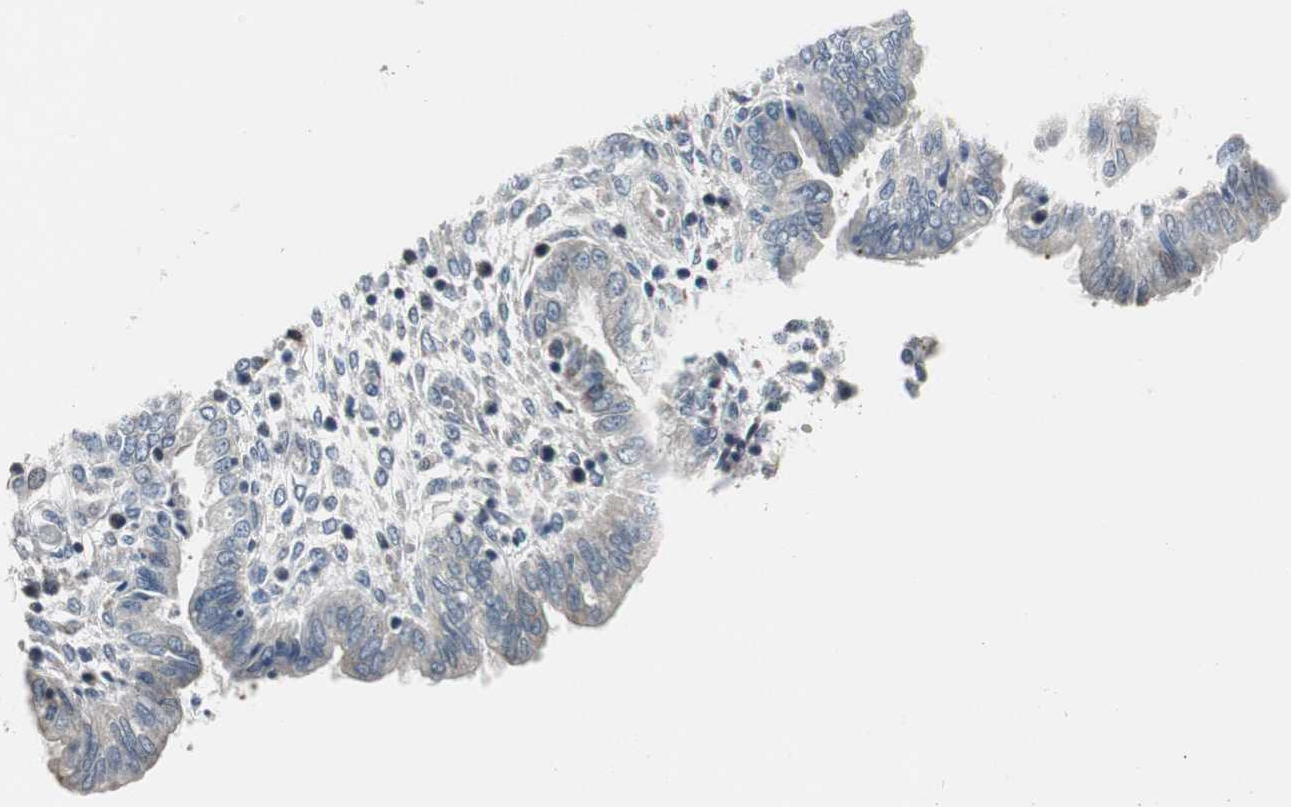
{"staining": {"intensity": "negative", "quantity": "none", "location": "none"}, "tissue": "endometrium", "cell_type": "Cells in endometrial stroma", "image_type": "normal", "snomed": [{"axis": "morphology", "description": "Normal tissue, NOS"}, {"axis": "topography", "description": "Endometrium"}], "caption": "The micrograph shows no staining of cells in endometrial stroma in normal endometrium.", "gene": "CCT5", "patient": {"sex": "female", "age": 33}}